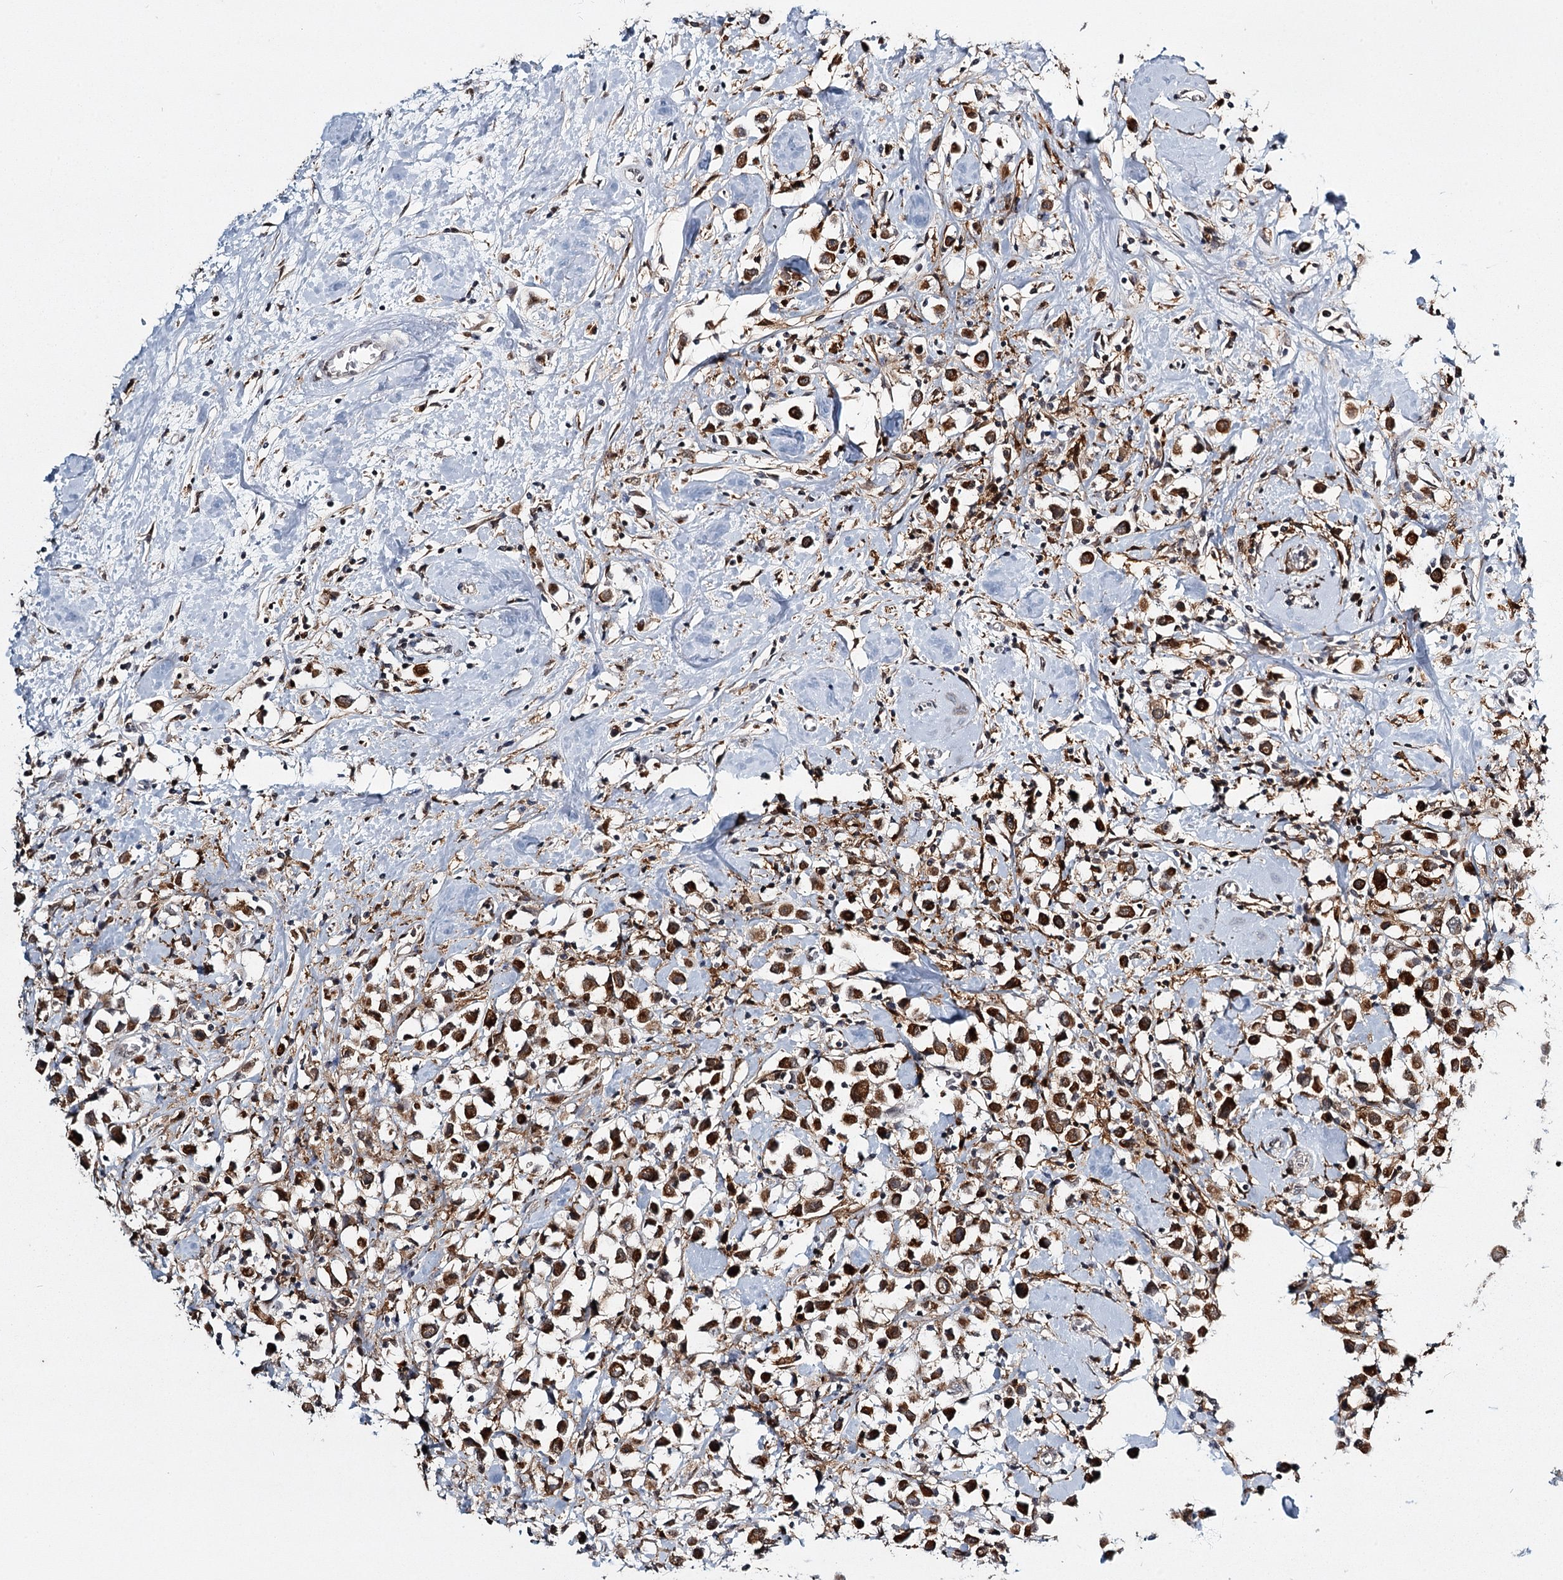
{"staining": {"intensity": "strong", "quantity": ">75%", "location": "cytoplasmic/membranous"}, "tissue": "breast cancer", "cell_type": "Tumor cells", "image_type": "cancer", "snomed": [{"axis": "morphology", "description": "Duct carcinoma"}, {"axis": "topography", "description": "Breast"}], "caption": "Breast cancer (invasive ductal carcinoma) tissue exhibits strong cytoplasmic/membranous expression in about >75% of tumor cells, visualized by immunohistochemistry.", "gene": "TMEM70", "patient": {"sex": "female", "age": 61}}